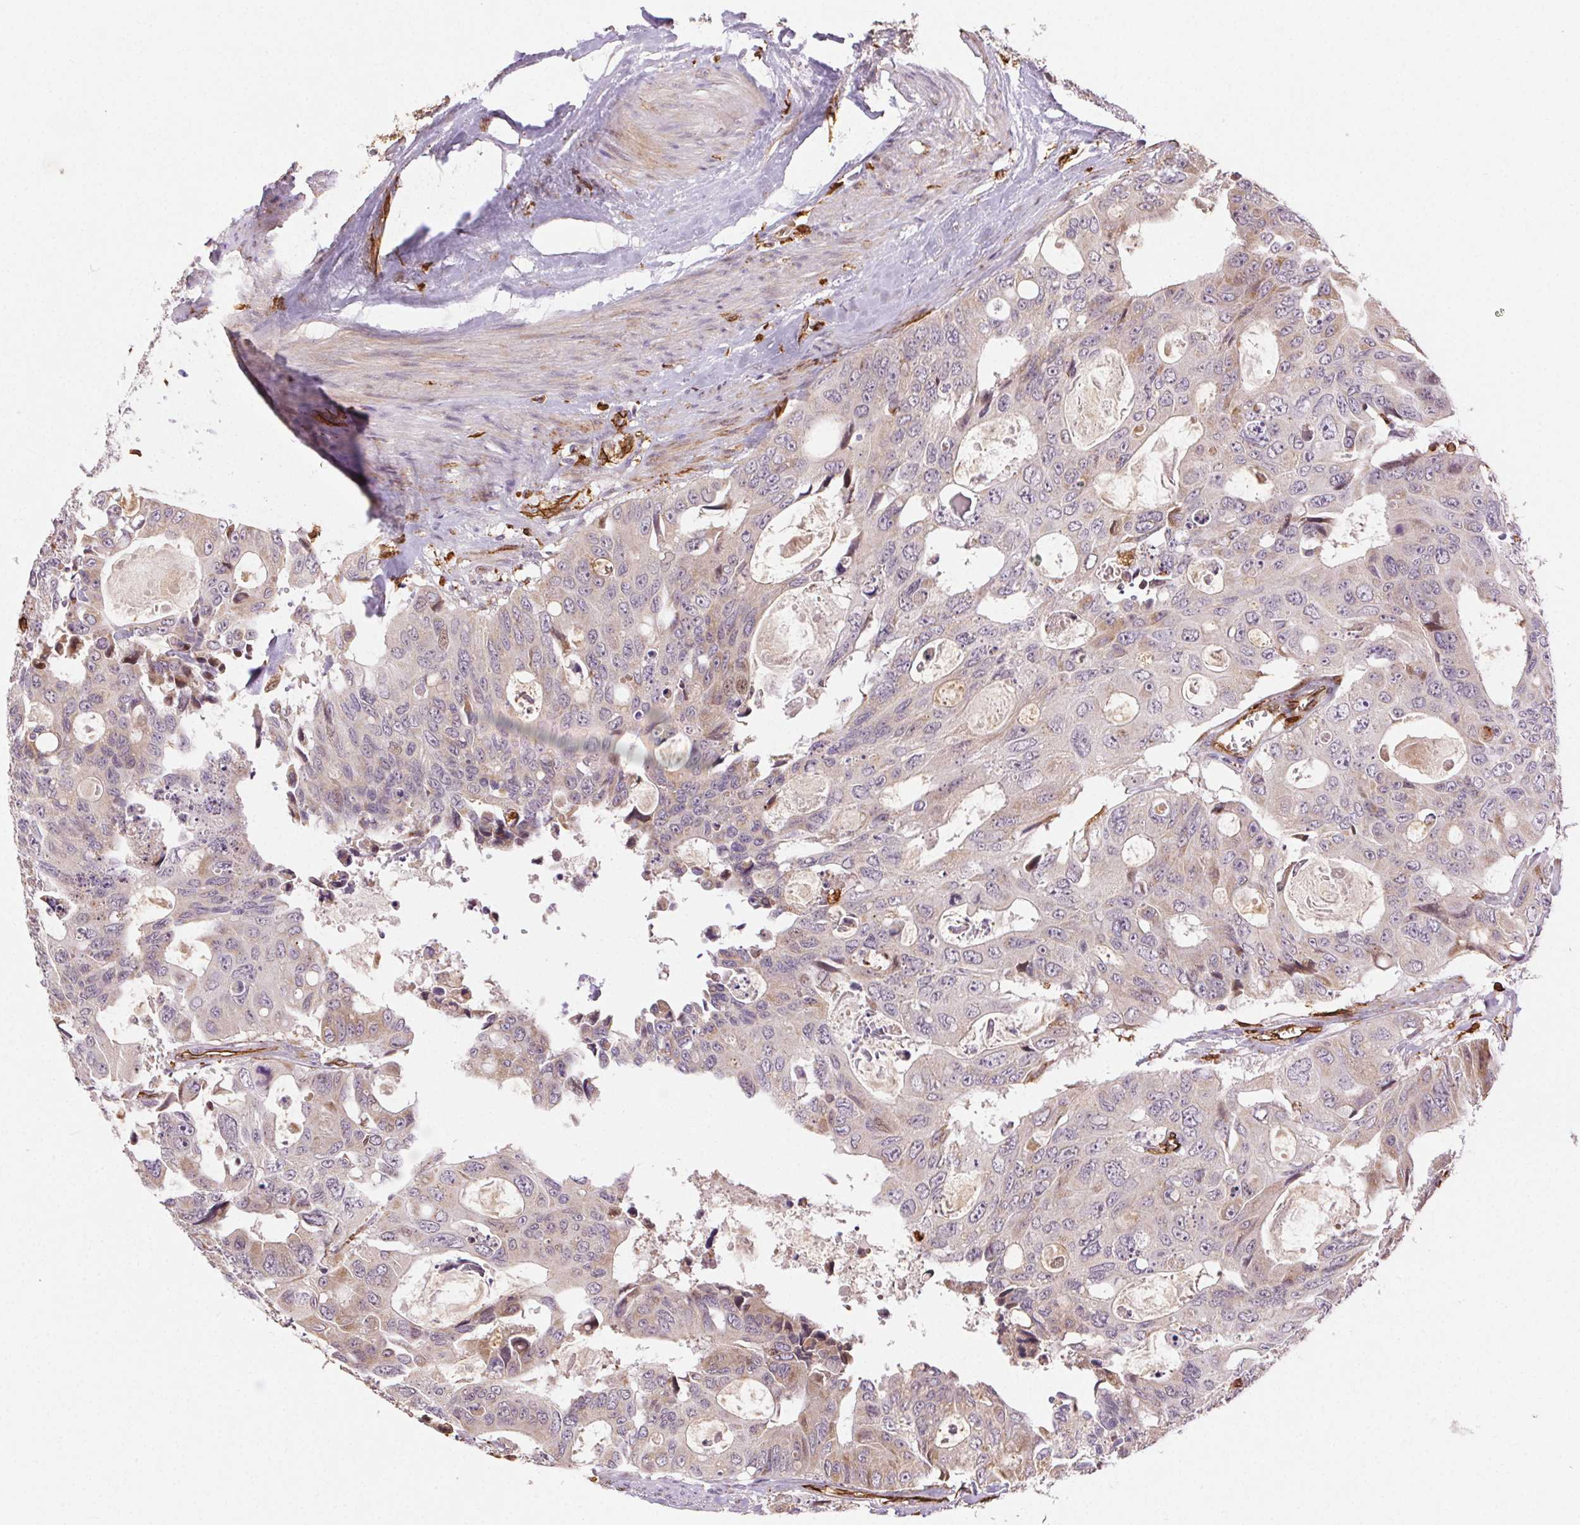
{"staining": {"intensity": "weak", "quantity": "<25%", "location": "cytoplasmic/membranous"}, "tissue": "colorectal cancer", "cell_type": "Tumor cells", "image_type": "cancer", "snomed": [{"axis": "morphology", "description": "Adenocarcinoma, NOS"}, {"axis": "topography", "description": "Rectum"}], "caption": "High magnification brightfield microscopy of colorectal cancer (adenocarcinoma) stained with DAB (3,3'-diaminobenzidine) (brown) and counterstained with hematoxylin (blue): tumor cells show no significant expression.", "gene": "RNASET2", "patient": {"sex": "male", "age": 76}}